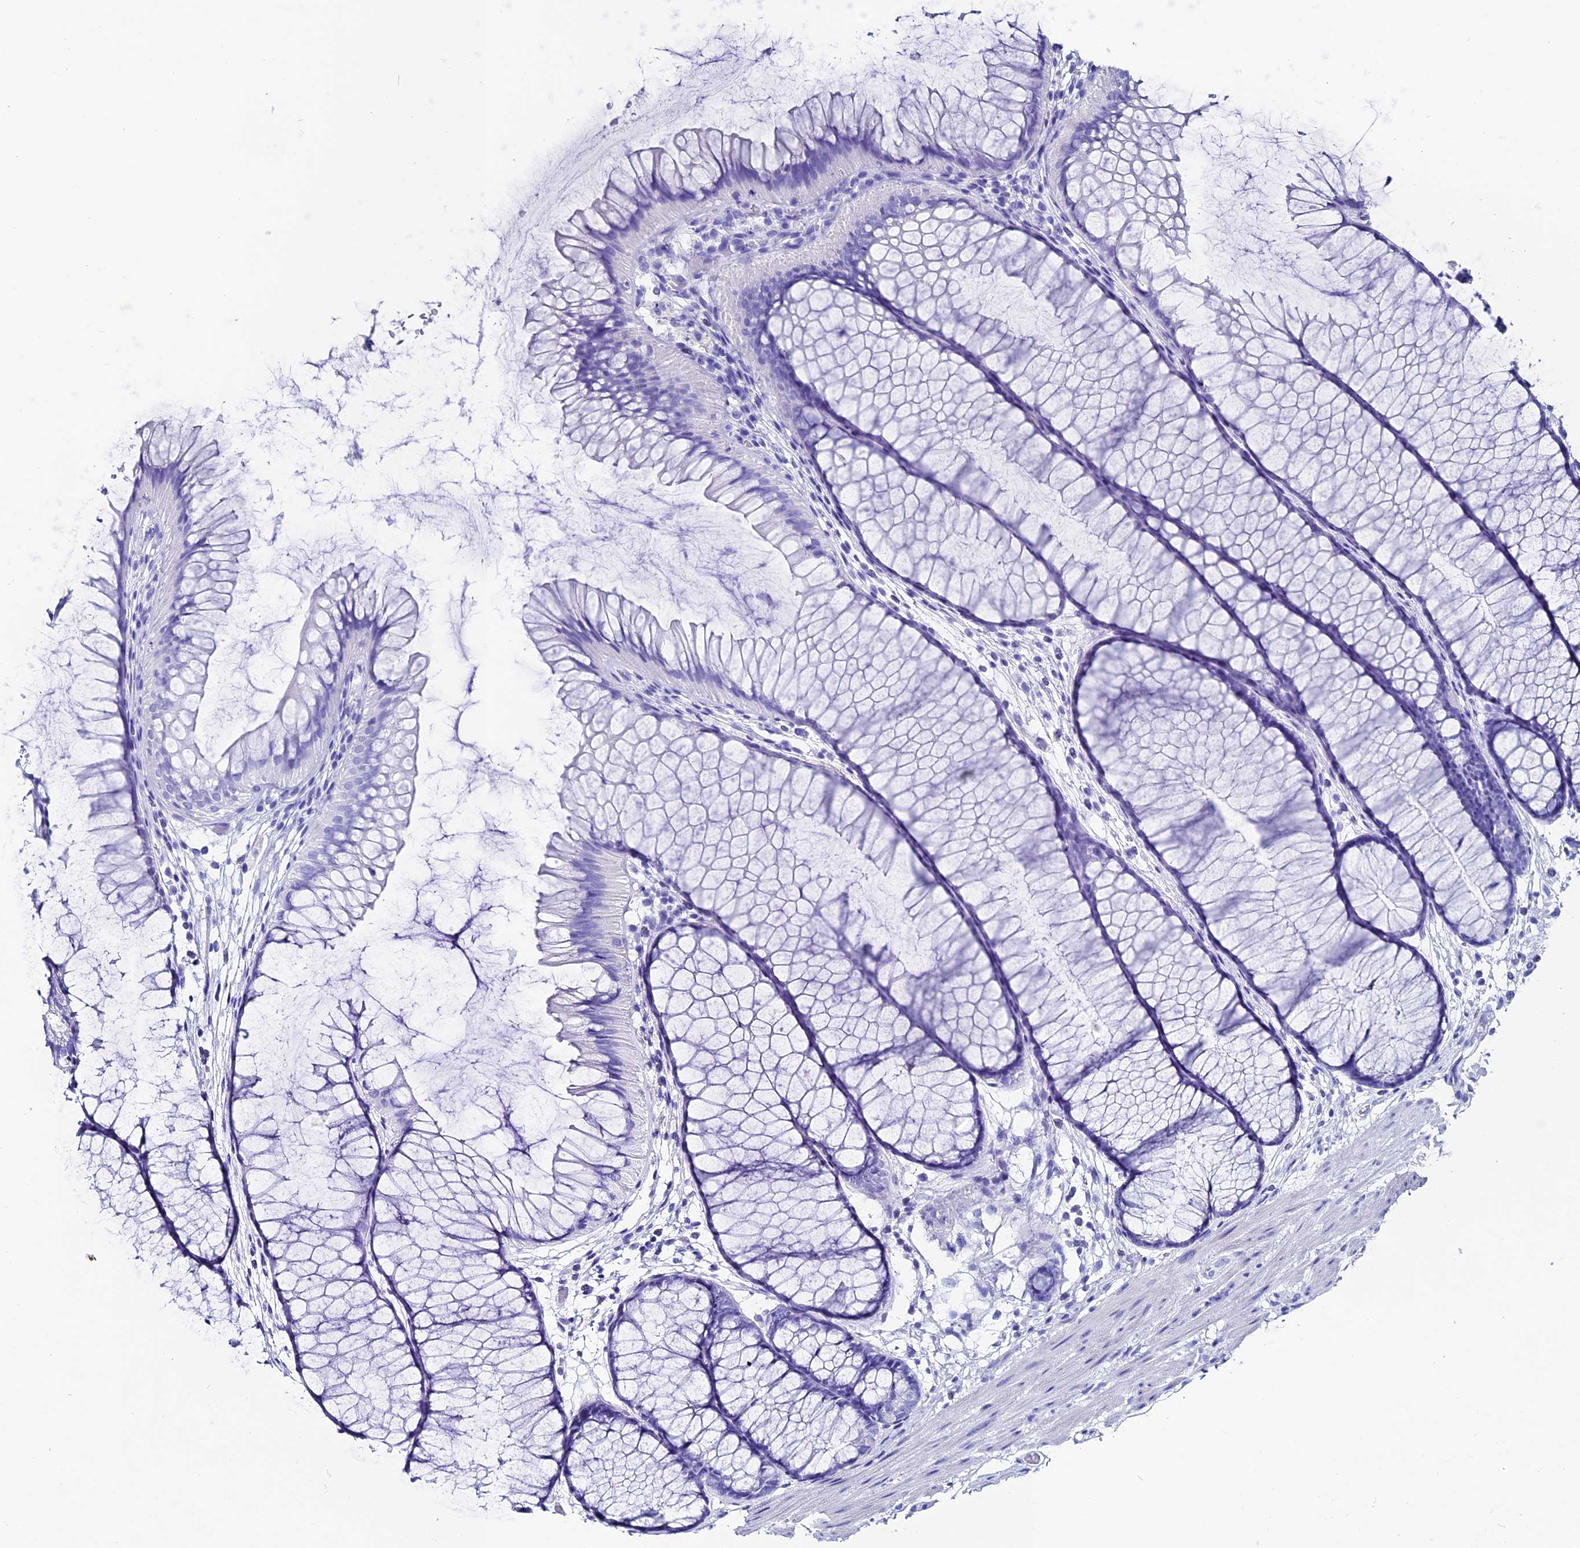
{"staining": {"intensity": "negative", "quantity": "none", "location": "none"}, "tissue": "colon", "cell_type": "Endothelial cells", "image_type": "normal", "snomed": [{"axis": "morphology", "description": "Normal tissue, NOS"}, {"axis": "topography", "description": "Colon"}], "caption": "The image shows no significant expression in endothelial cells of colon.", "gene": "ANKRD29", "patient": {"sex": "female", "age": 82}}